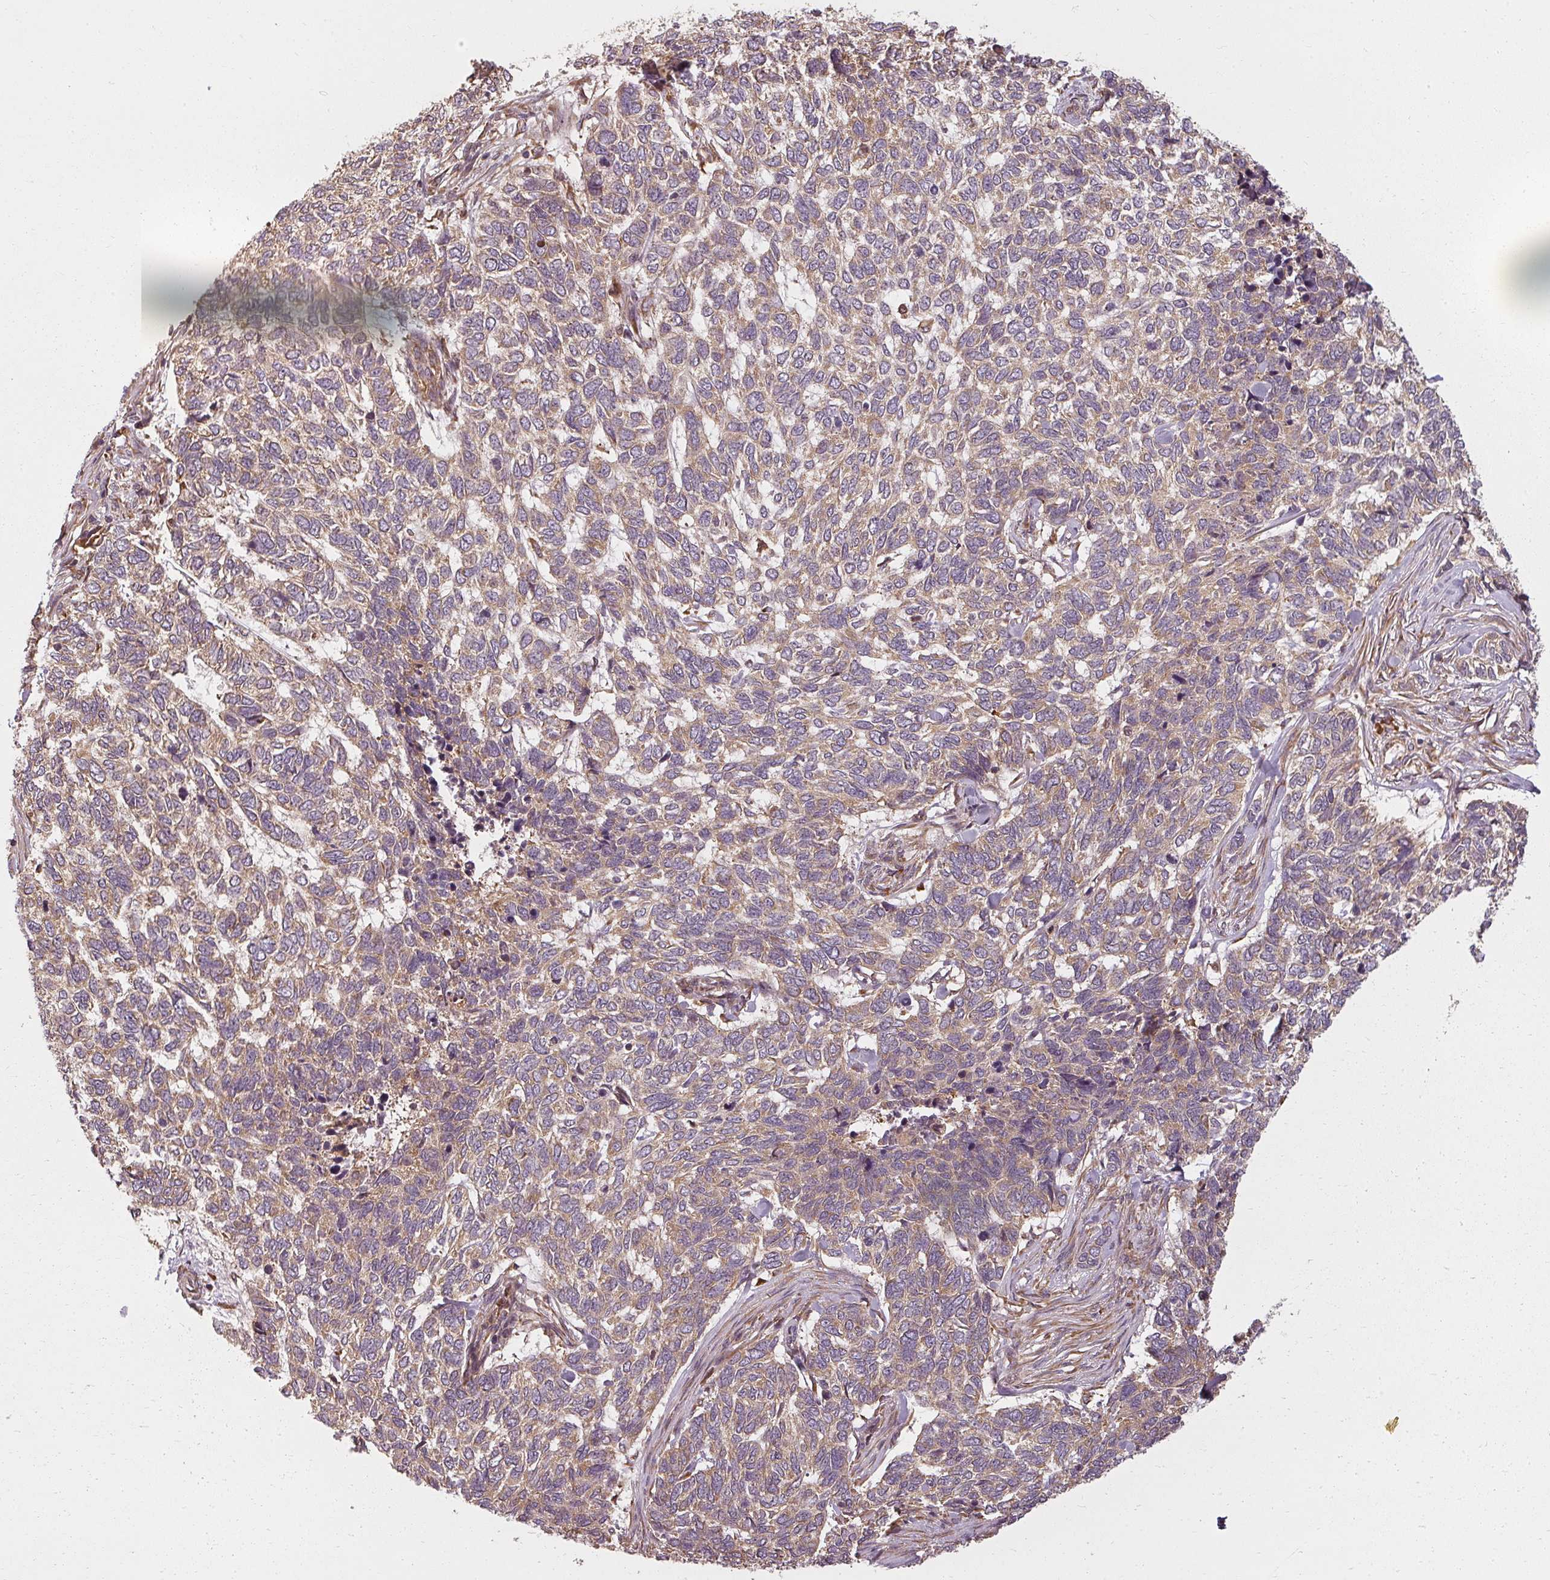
{"staining": {"intensity": "moderate", "quantity": ">75%", "location": "cytoplasmic/membranous"}, "tissue": "skin cancer", "cell_type": "Tumor cells", "image_type": "cancer", "snomed": [{"axis": "morphology", "description": "Basal cell carcinoma"}, {"axis": "topography", "description": "Skin"}], "caption": "Immunohistochemistry image of neoplastic tissue: human skin cancer stained using immunohistochemistry demonstrates medium levels of moderate protein expression localized specifically in the cytoplasmic/membranous of tumor cells, appearing as a cytoplasmic/membranous brown color.", "gene": "RPL24", "patient": {"sex": "female", "age": 65}}